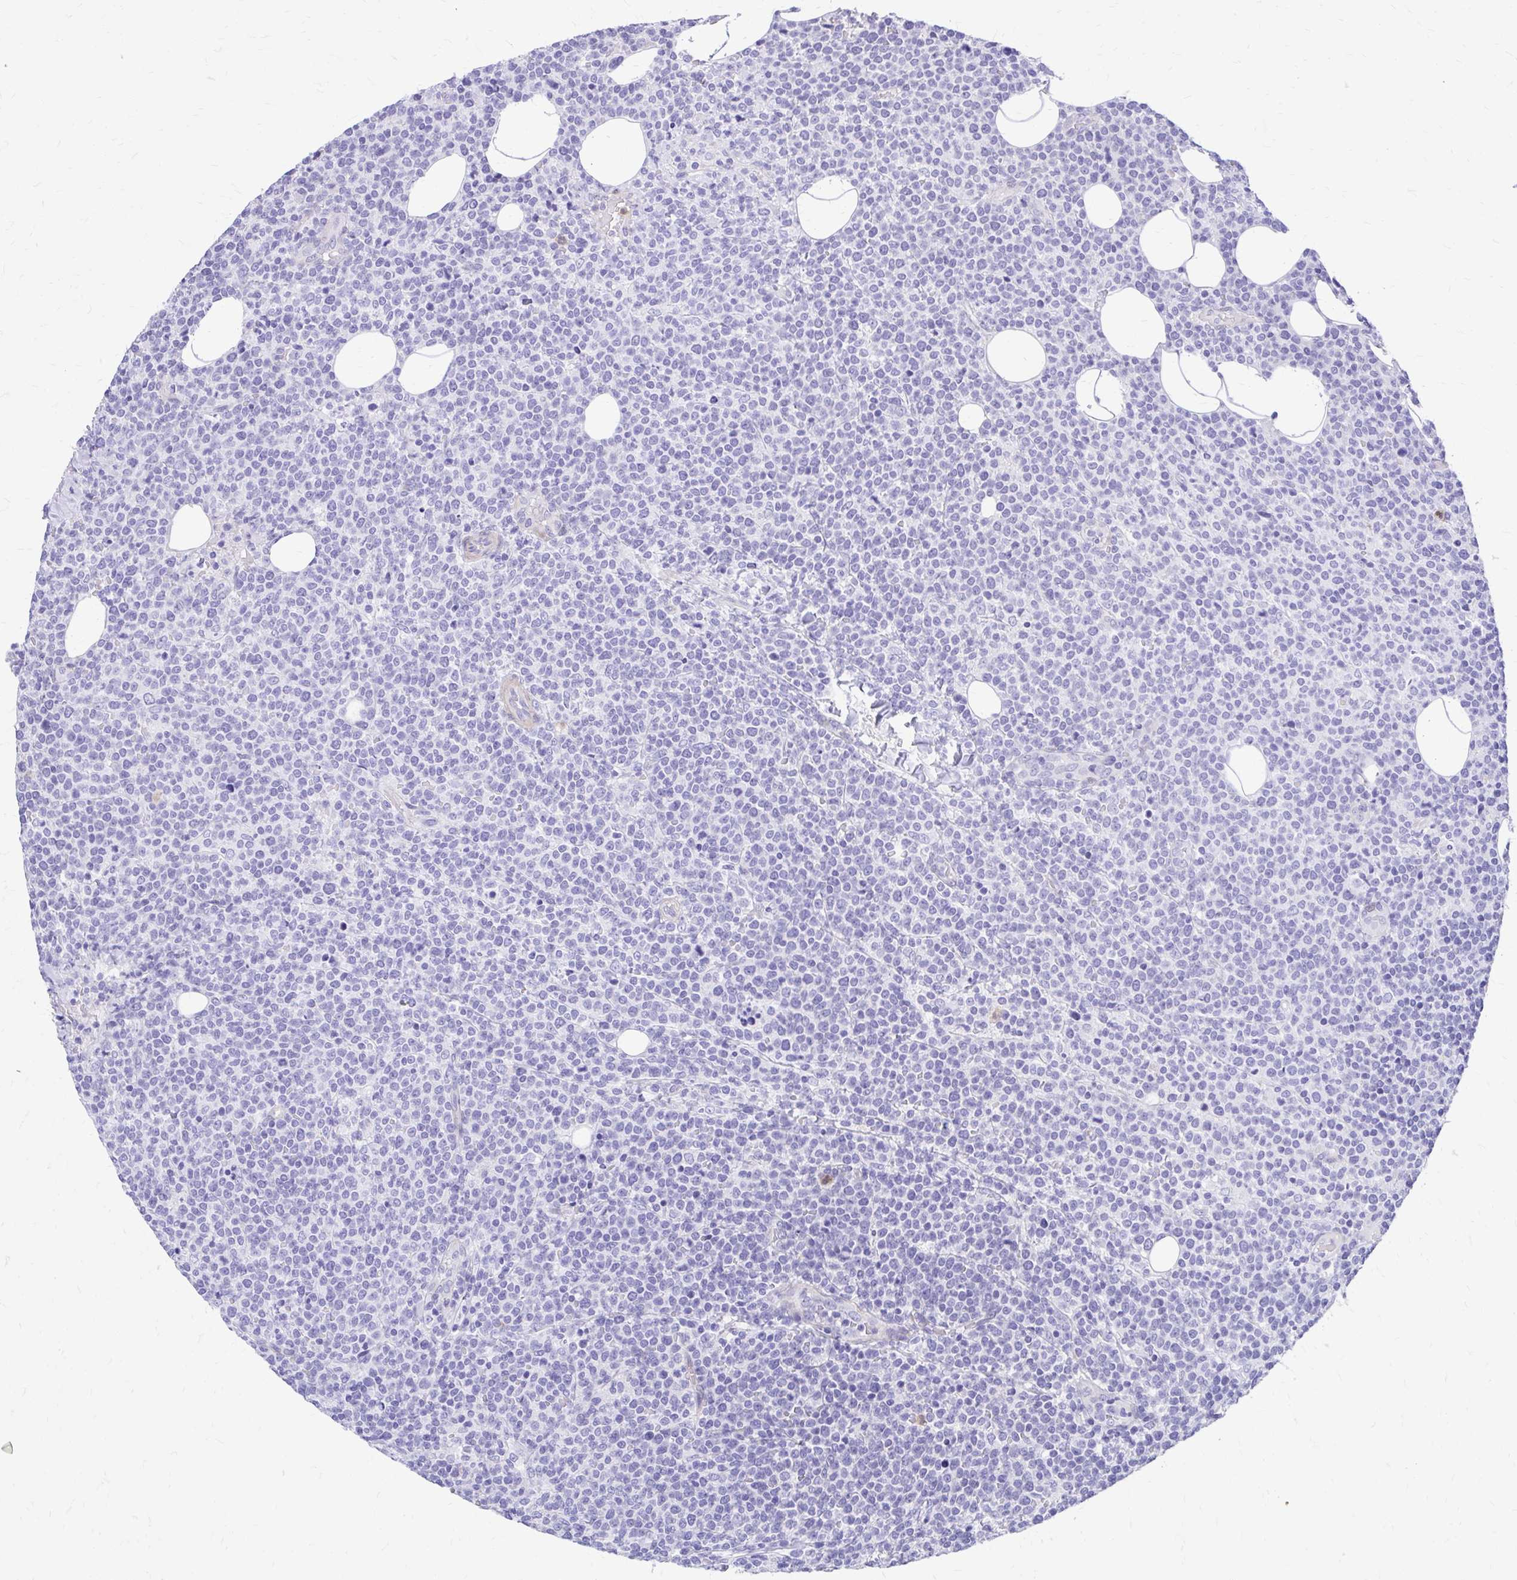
{"staining": {"intensity": "negative", "quantity": "none", "location": "none"}, "tissue": "lymphoma", "cell_type": "Tumor cells", "image_type": "cancer", "snomed": [{"axis": "morphology", "description": "Malignant lymphoma, non-Hodgkin's type, High grade"}, {"axis": "topography", "description": "Lymph node"}], "caption": "Immunohistochemical staining of human high-grade malignant lymphoma, non-Hodgkin's type reveals no significant expression in tumor cells.", "gene": "ADAMTSL1", "patient": {"sex": "male", "age": 61}}